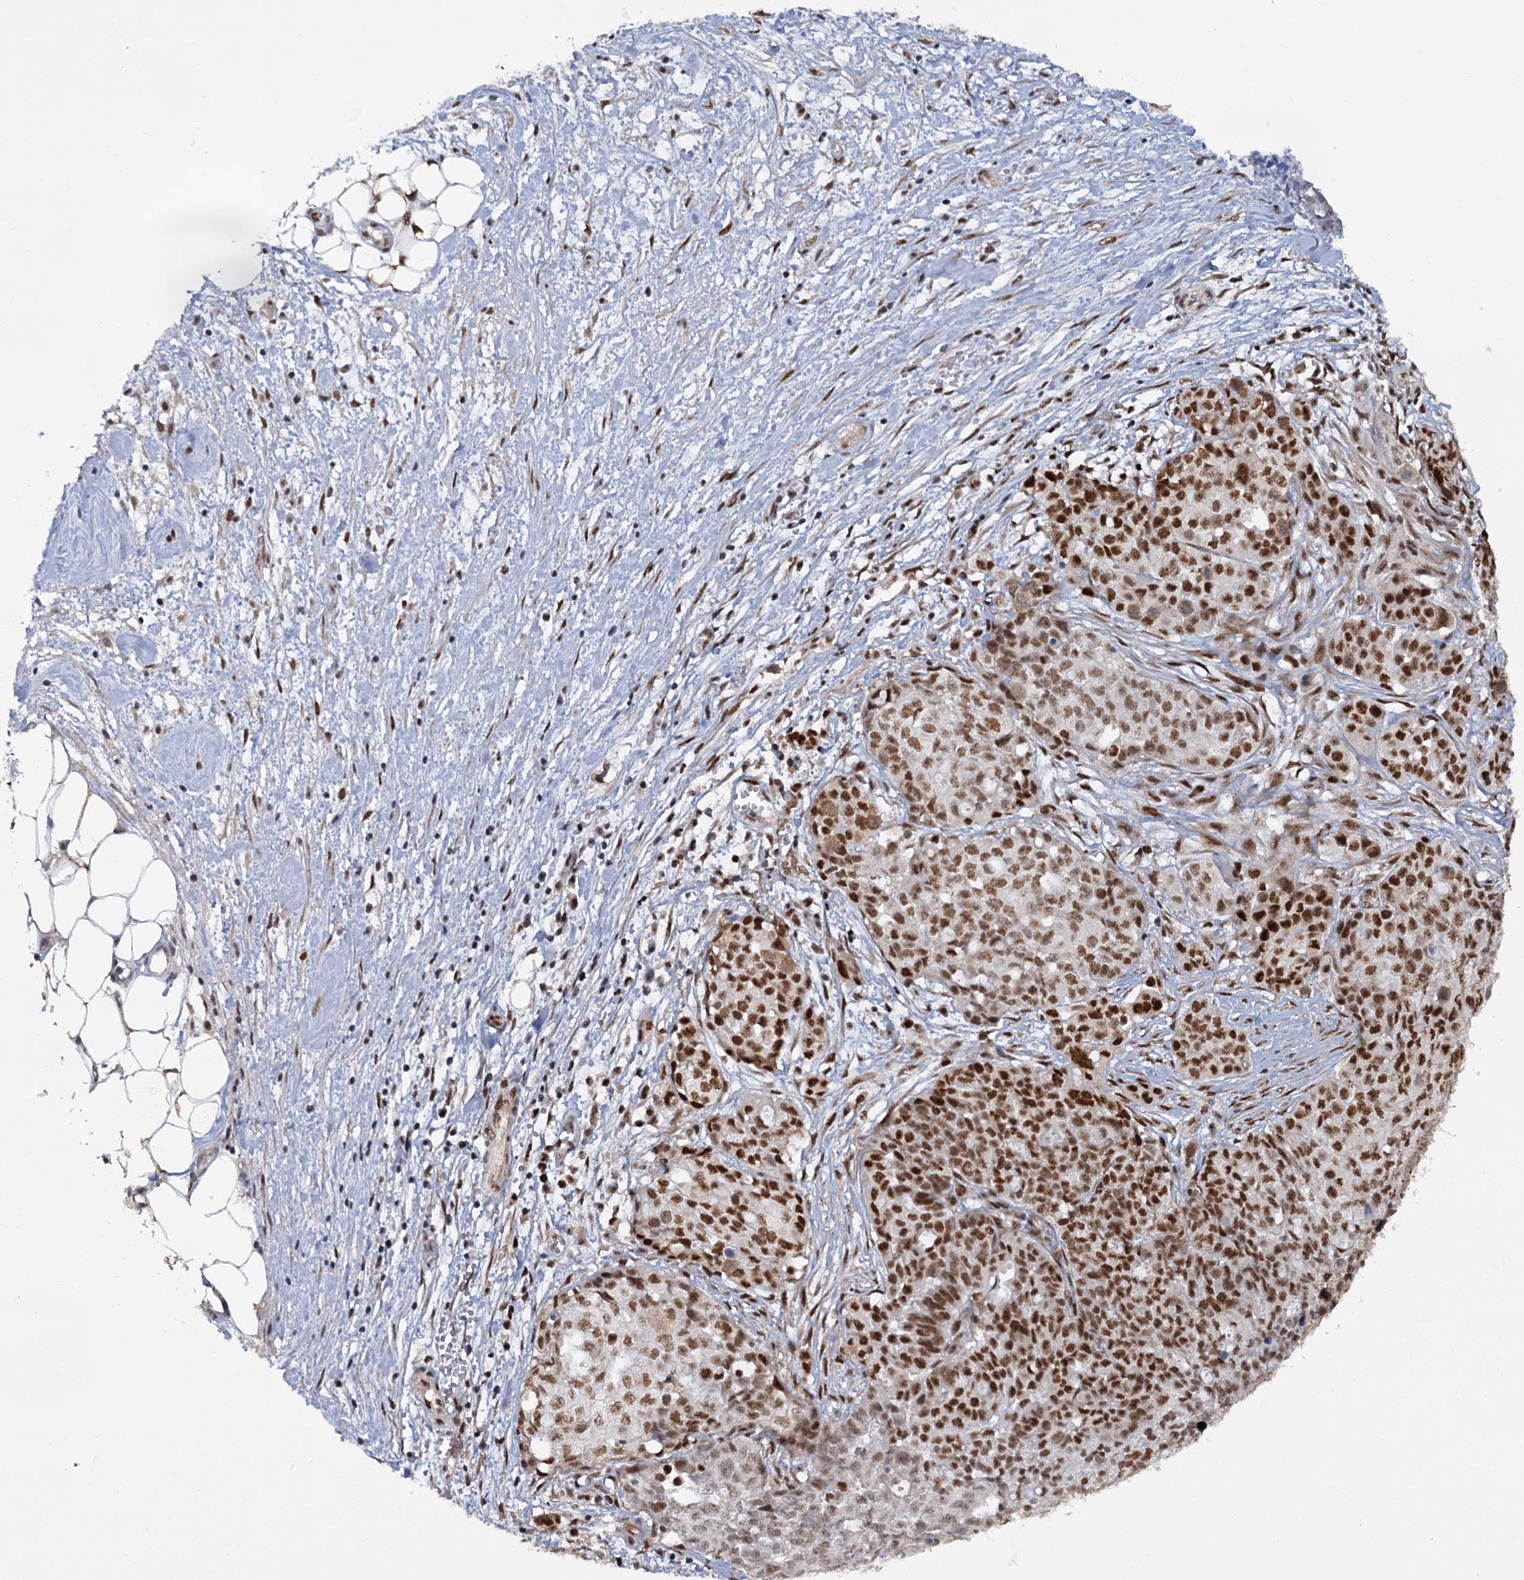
{"staining": {"intensity": "moderate", "quantity": ">75%", "location": "cytoplasmic/membranous,nuclear"}, "tissue": "ovarian cancer", "cell_type": "Tumor cells", "image_type": "cancer", "snomed": [{"axis": "morphology", "description": "Cystadenocarcinoma, serous, NOS"}, {"axis": "topography", "description": "Soft tissue"}, {"axis": "topography", "description": "Ovary"}], "caption": "Protein analysis of ovarian serous cystadenocarcinoma tissue displays moderate cytoplasmic/membranous and nuclear expression in about >75% of tumor cells. (DAB (3,3'-diaminobenzidine) = brown stain, brightfield microscopy at high magnification).", "gene": "WBP4", "patient": {"sex": "female", "age": 57}}